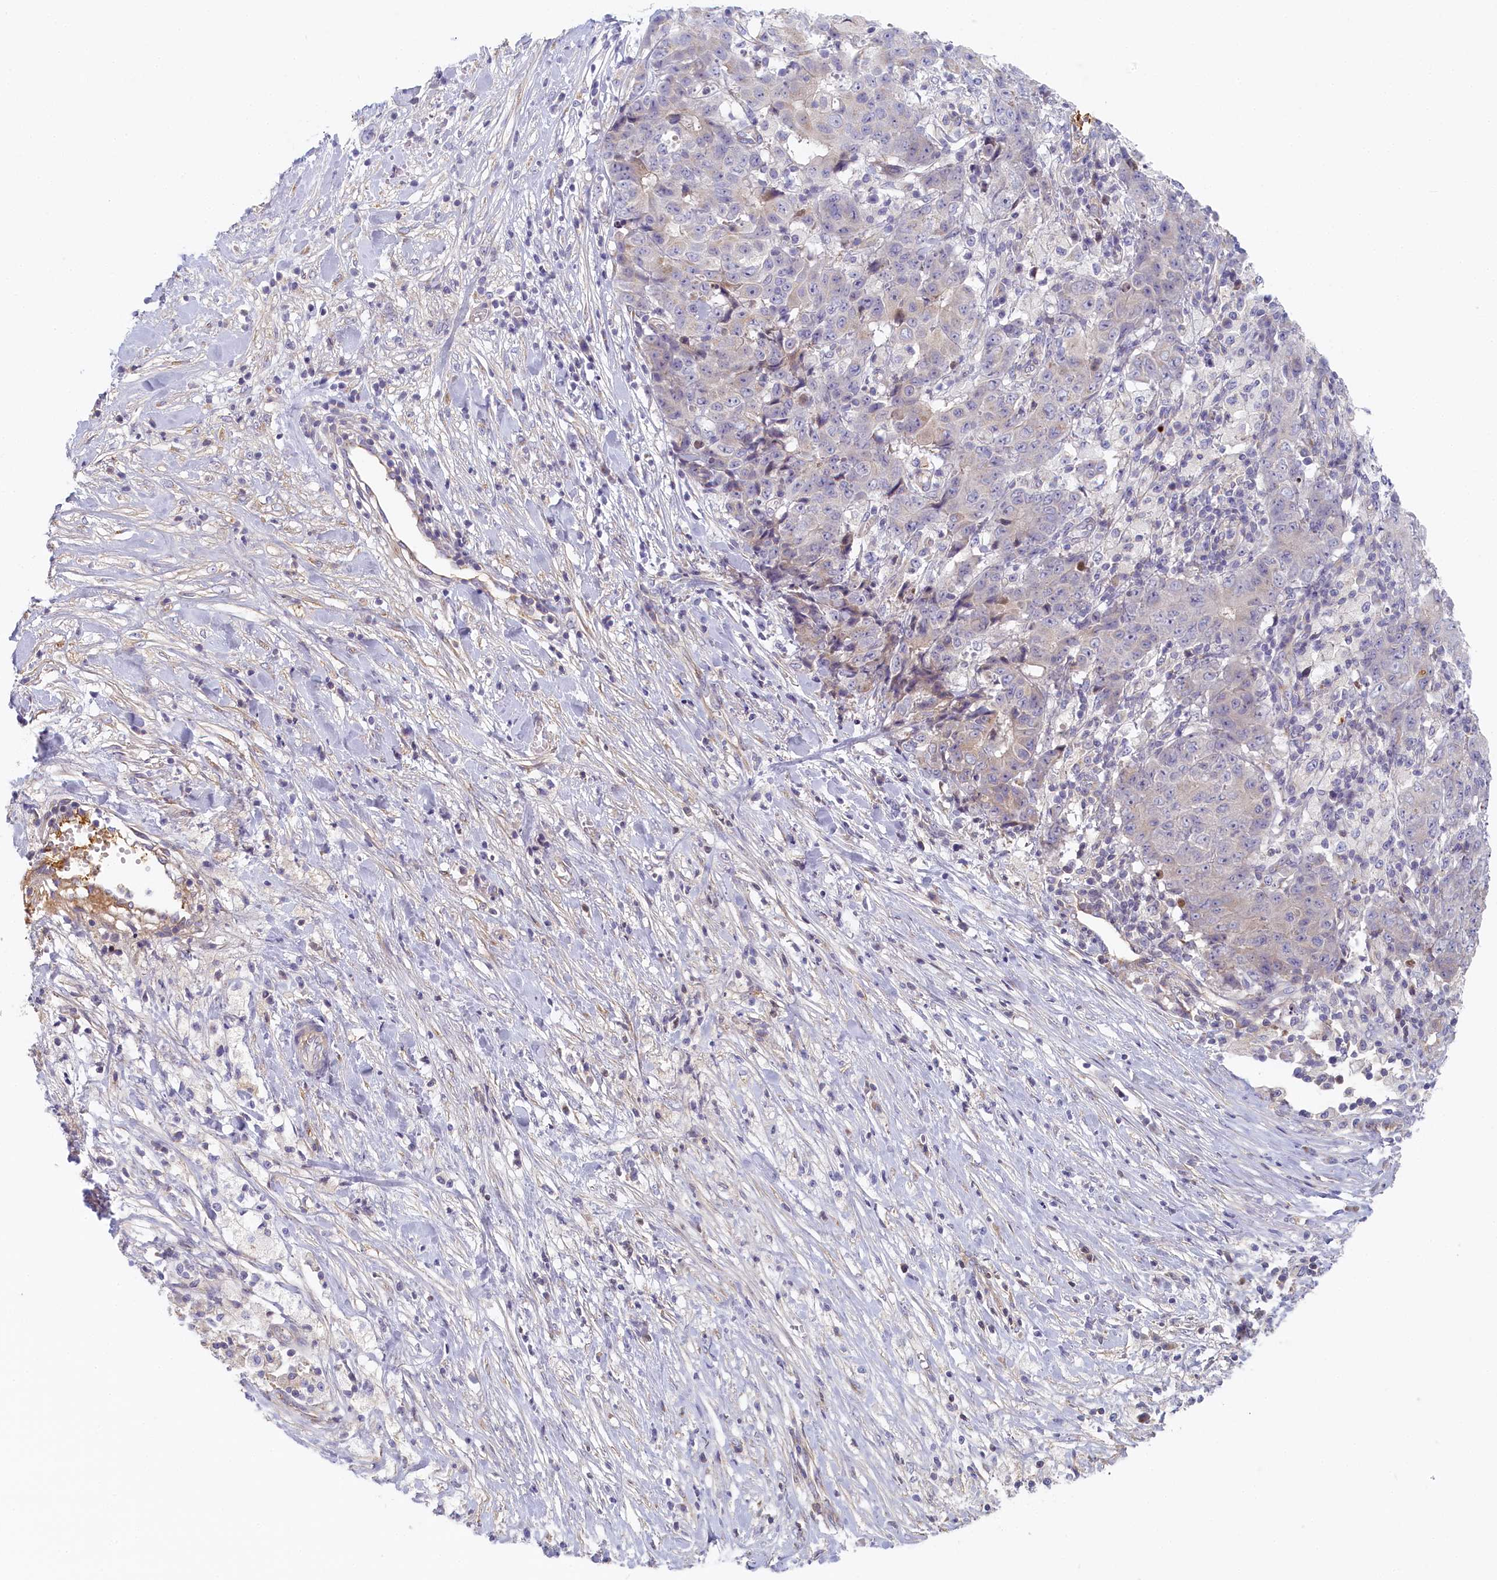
{"staining": {"intensity": "negative", "quantity": "none", "location": "none"}, "tissue": "ovarian cancer", "cell_type": "Tumor cells", "image_type": "cancer", "snomed": [{"axis": "morphology", "description": "Carcinoma, endometroid"}, {"axis": "topography", "description": "Ovary"}], "caption": "High magnification brightfield microscopy of endometroid carcinoma (ovarian) stained with DAB (3,3'-diaminobenzidine) (brown) and counterstained with hematoxylin (blue): tumor cells show no significant staining.", "gene": "STX16", "patient": {"sex": "female", "age": 42}}